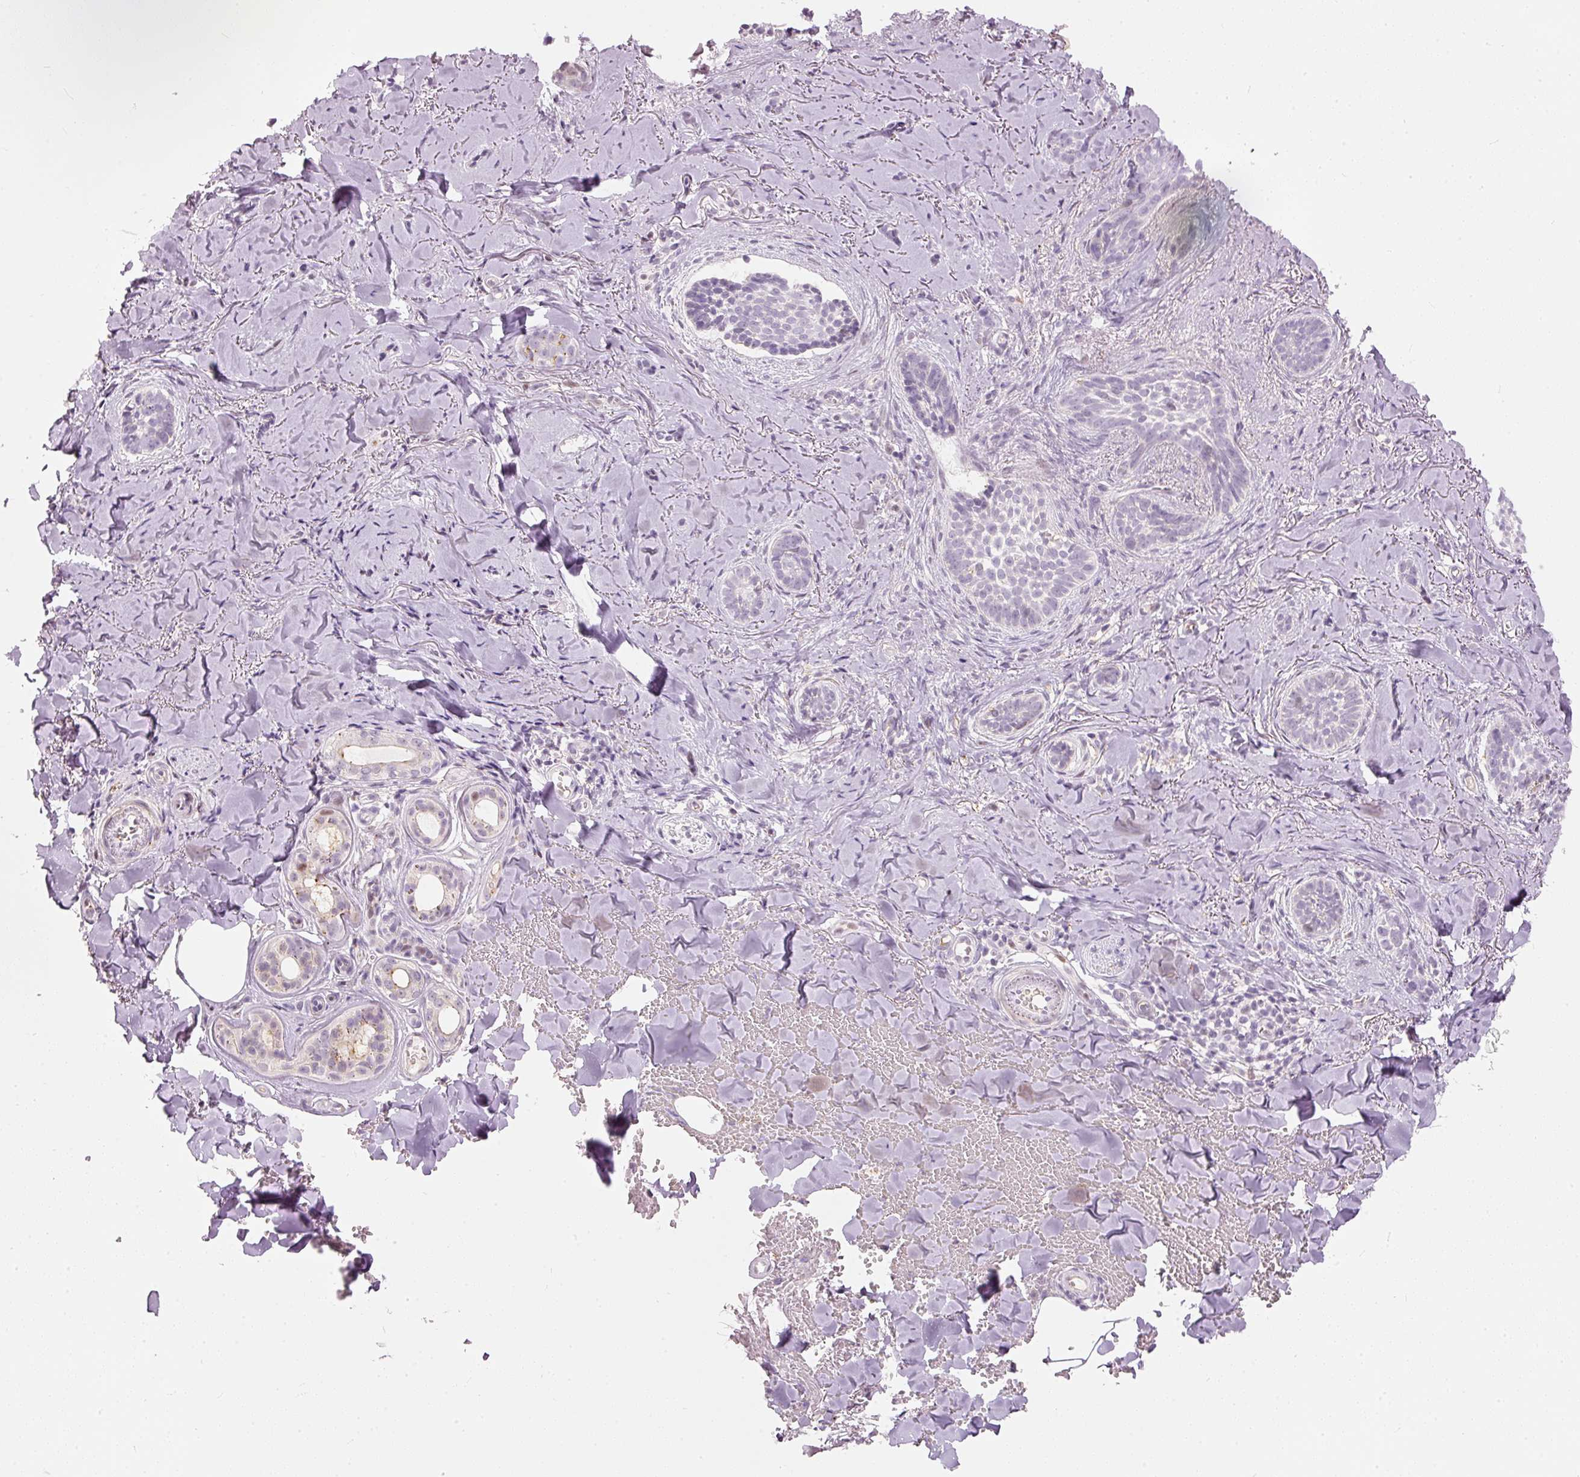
{"staining": {"intensity": "negative", "quantity": "none", "location": "none"}, "tissue": "skin cancer", "cell_type": "Tumor cells", "image_type": "cancer", "snomed": [{"axis": "morphology", "description": "Basal cell carcinoma"}, {"axis": "topography", "description": "Skin"}], "caption": "Immunohistochemistry (IHC) histopathology image of neoplastic tissue: human skin cancer (basal cell carcinoma) stained with DAB demonstrates no significant protein expression in tumor cells.", "gene": "RNF39", "patient": {"sex": "female", "age": 55}}